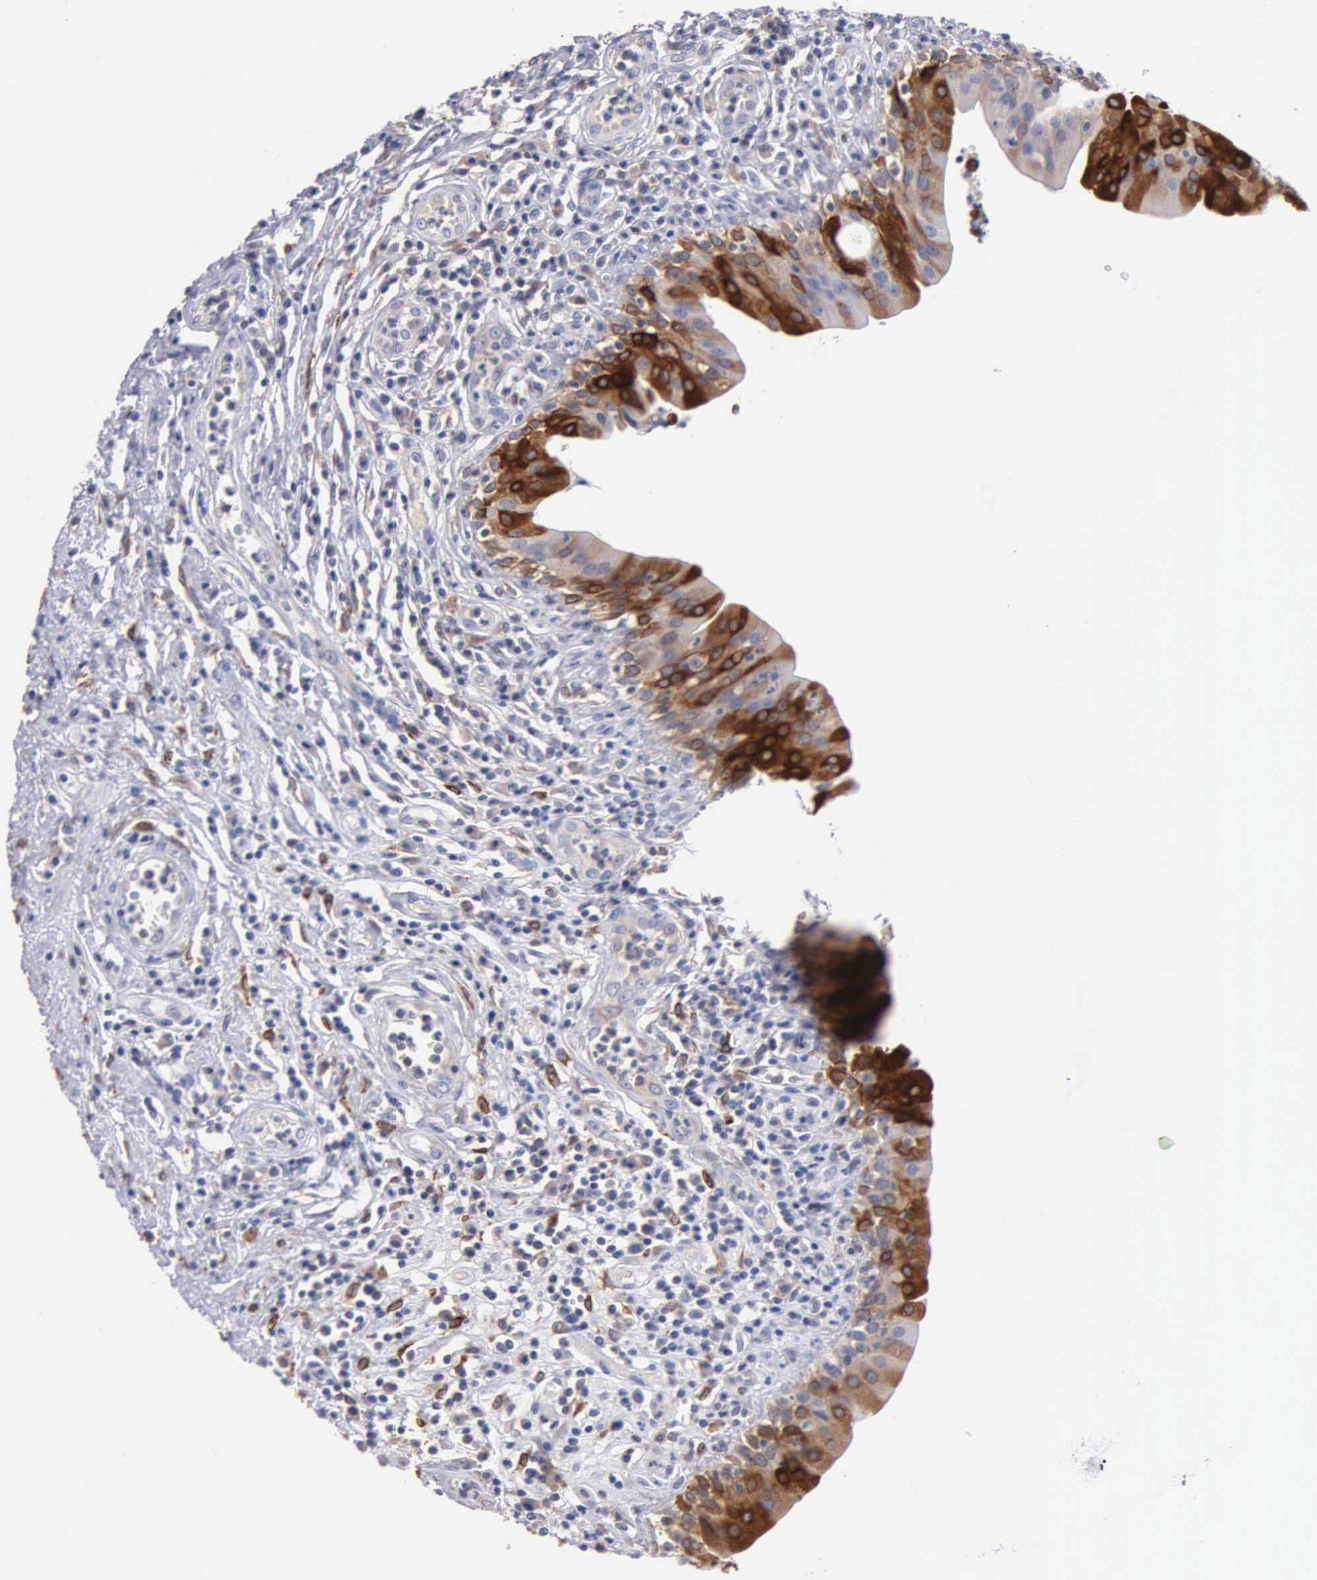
{"staining": {"intensity": "strong", "quantity": "25%-75%", "location": "cytoplasmic/membranous"}, "tissue": "urinary bladder", "cell_type": "Urothelial cells", "image_type": "normal", "snomed": [{"axis": "morphology", "description": "Normal tissue, NOS"}, {"axis": "topography", "description": "Urinary bladder"}], "caption": "This micrograph exhibits normal urinary bladder stained with IHC to label a protein in brown. The cytoplasmic/membranous of urothelial cells show strong positivity for the protein. Nuclei are counter-stained blue.", "gene": "PTGS2", "patient": {"sex": "female", "age": 85}}